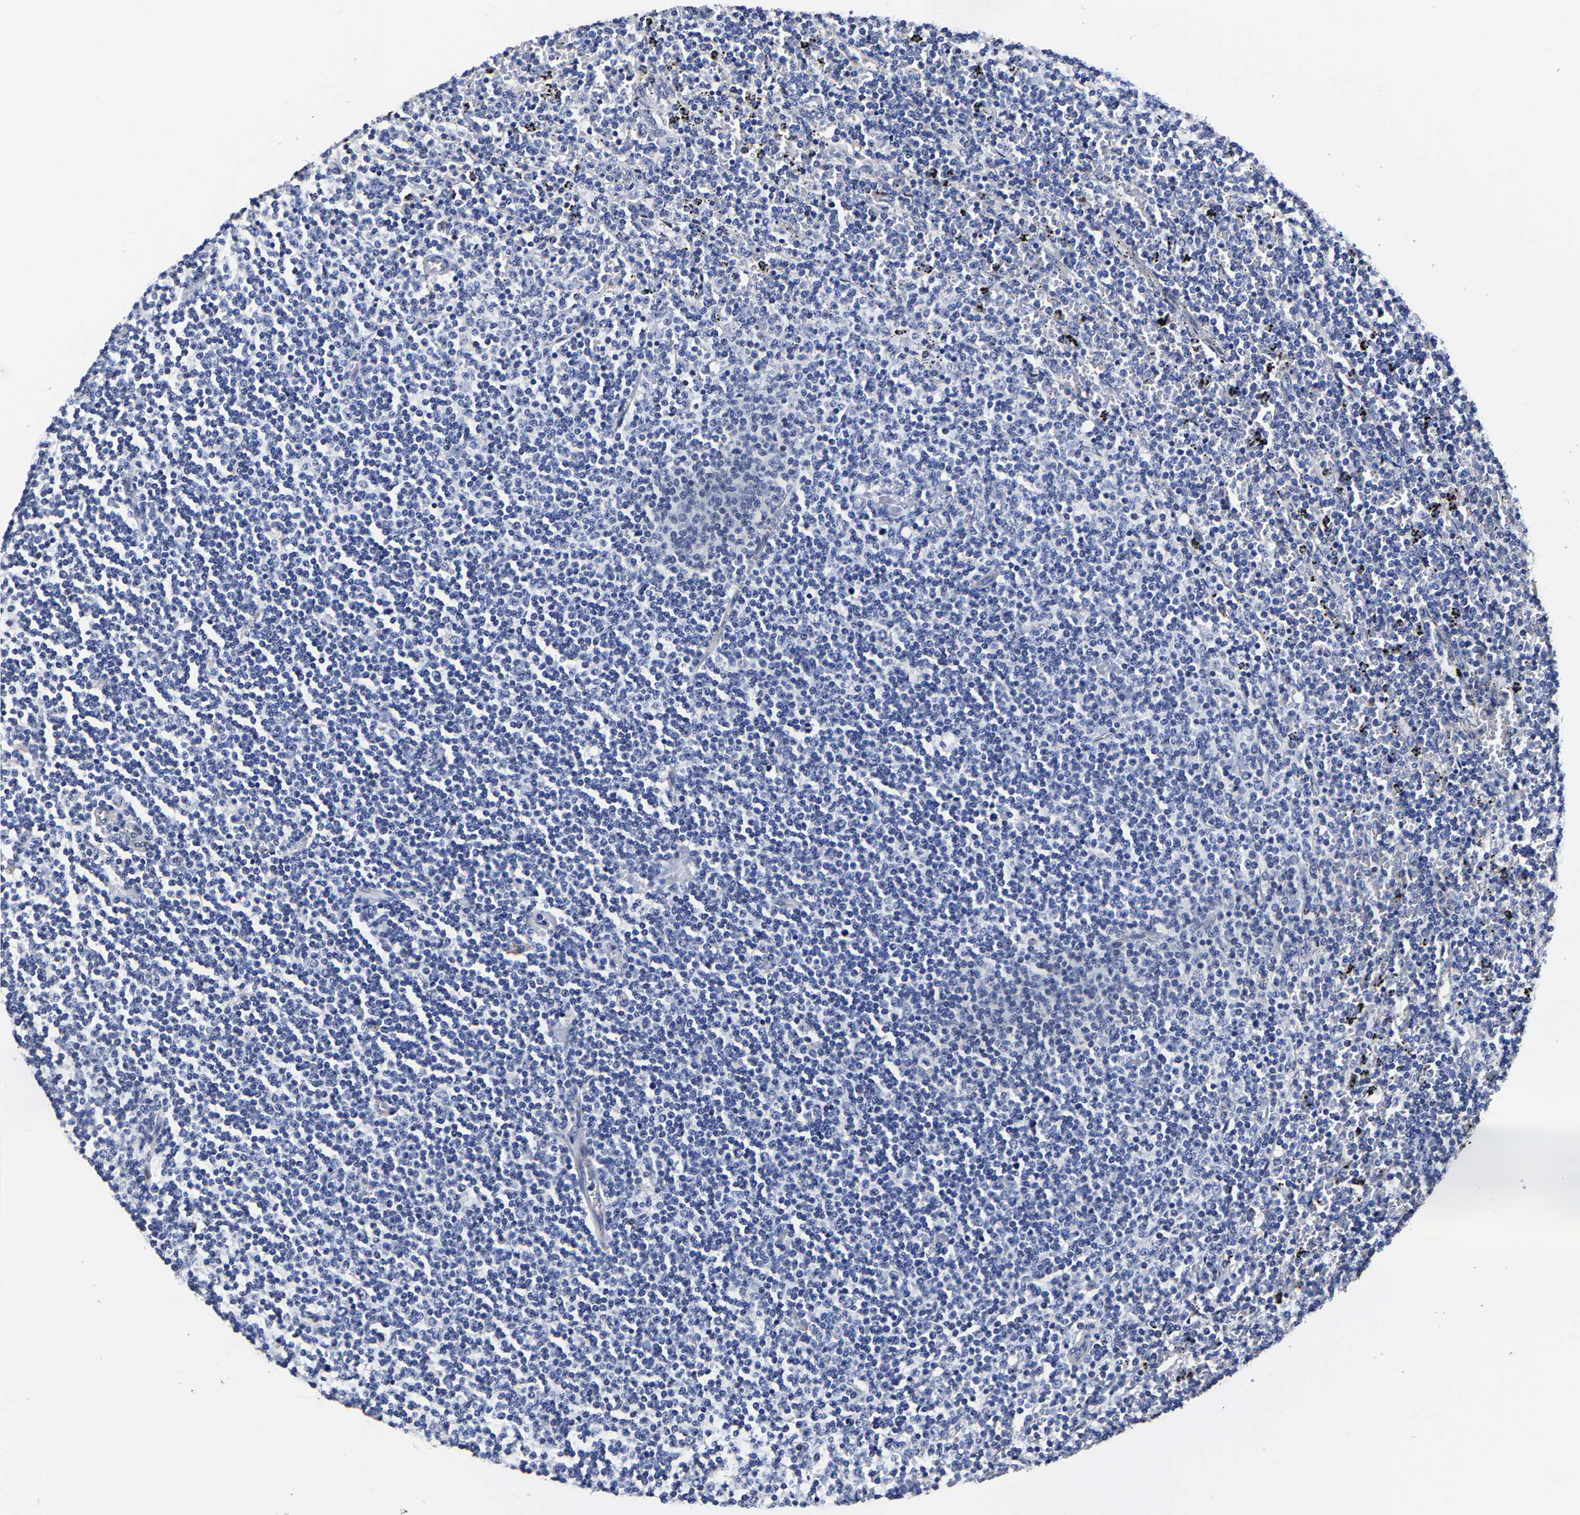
{"staining": {"intensity": "negative", "quantity": "none", "location": "none"}, "tissue": "lymphoma", "cell_type": "Tumor cells", "image_type": "cancer", "snomed": [{"axis": "morphology", "description": "Malignant lymphoma, non-Hodgkin's type, Low grade"}, {"axis": "topography", "description": "Spleen"}], "caption": "This photomicrograph is of lymphoma stained with immunohistochemistry to label a protein in brown with the nuclei are counter-stained blue. There is no positivity in tumor cells.", "gene": "AASS", "patient": {"sex": "female", "age": 50}}